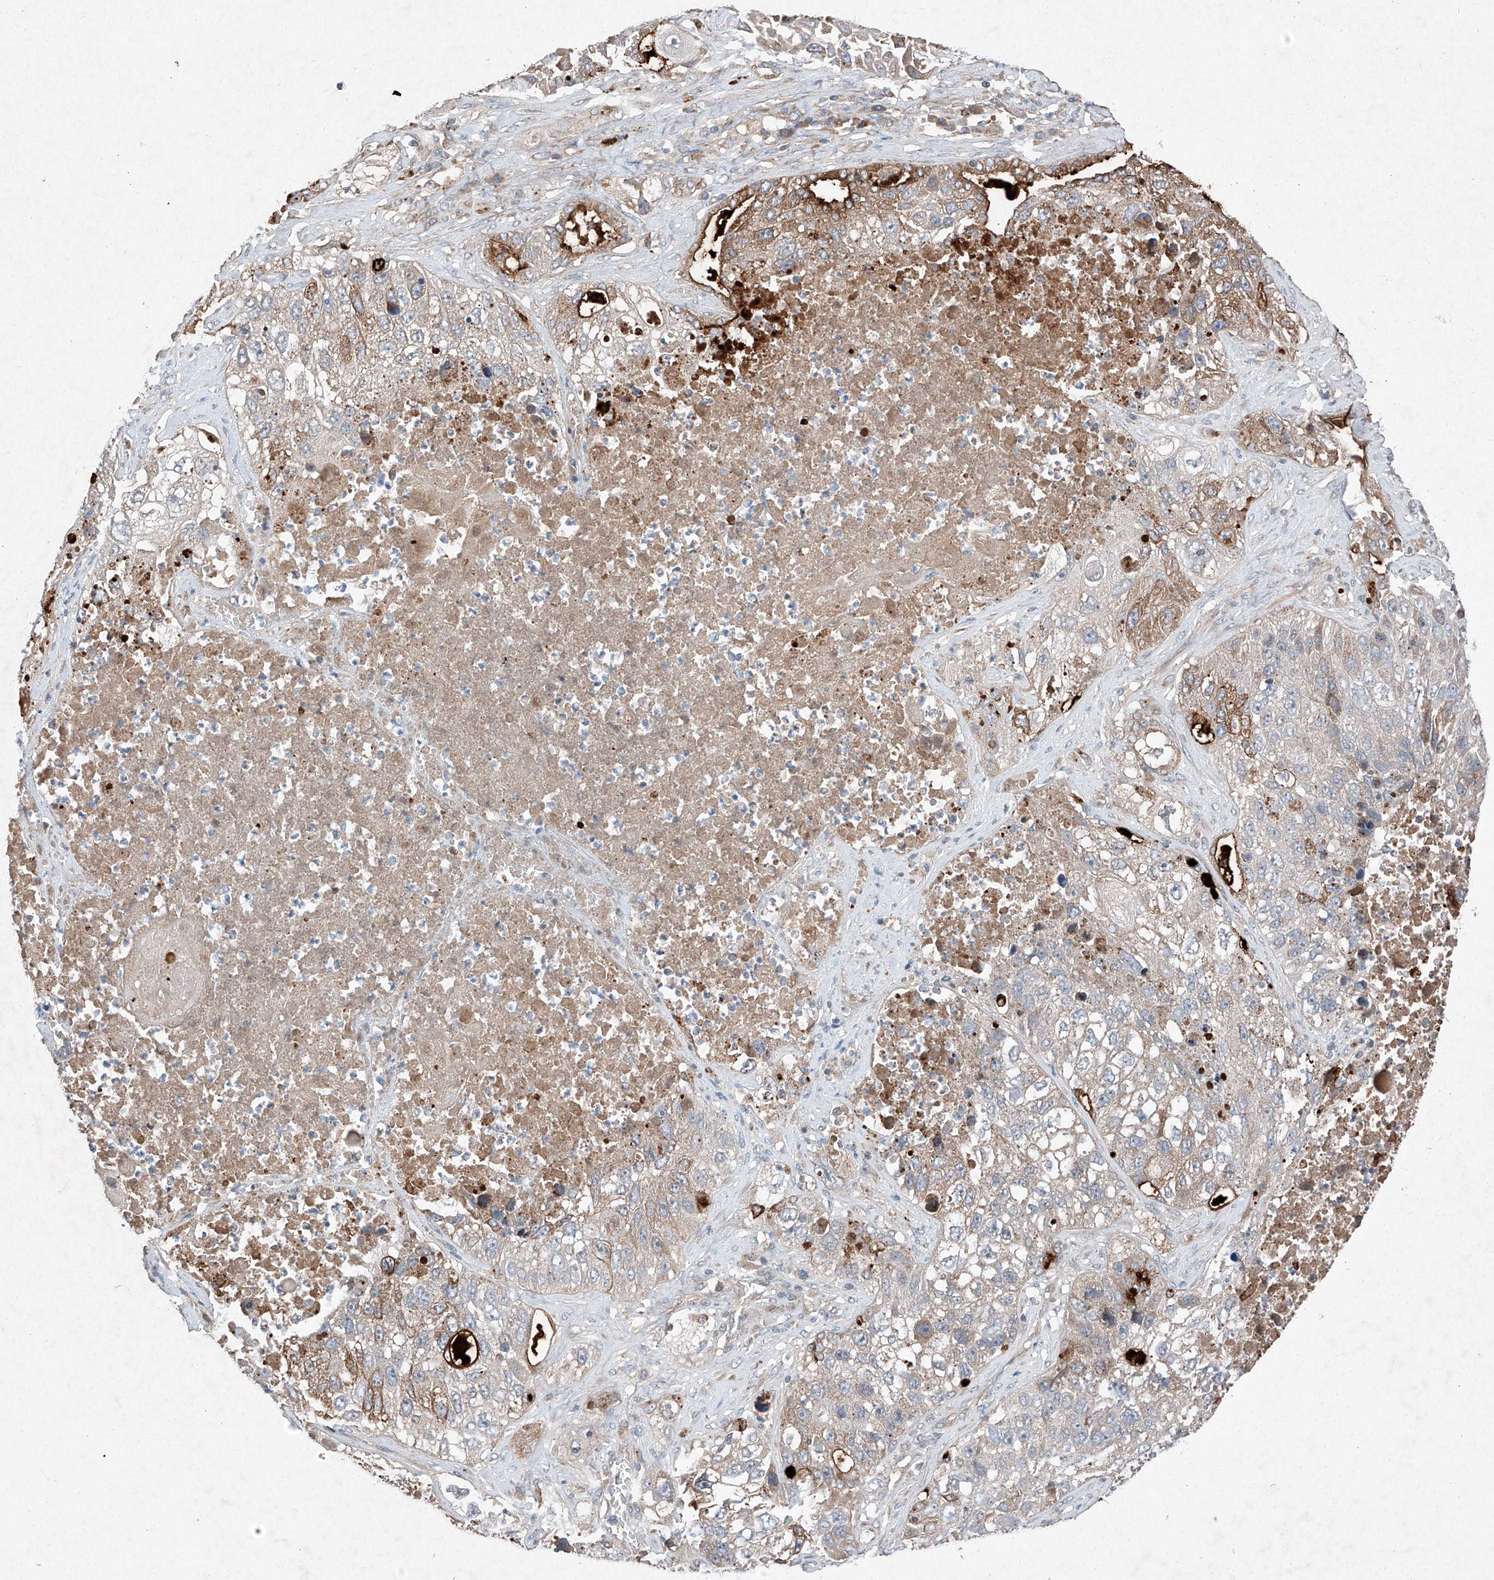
{"staining": {"intensity": "weak", "quantity": "<25%", "location": "cytoplasmic/membranous"}, "tissue": "lung cancer", "cell_type": "Tumor cells", "image_type": "cancer", "snomed": [{"axis": "morphology", "description": "Squamous cell carcinoma, NOS"}, {"axis": "topography", "description": "Lung"}], "caption": "Immunohistochemistry (IHC) photomicrograph of neoplastic tissue: lung cancer stained with DAB (3,3'-diaminobenzidine) shows no significant protein positivity in tumor cells.", "gene": "RUSC1", "patient": {"sex": "male", "age": 61}}